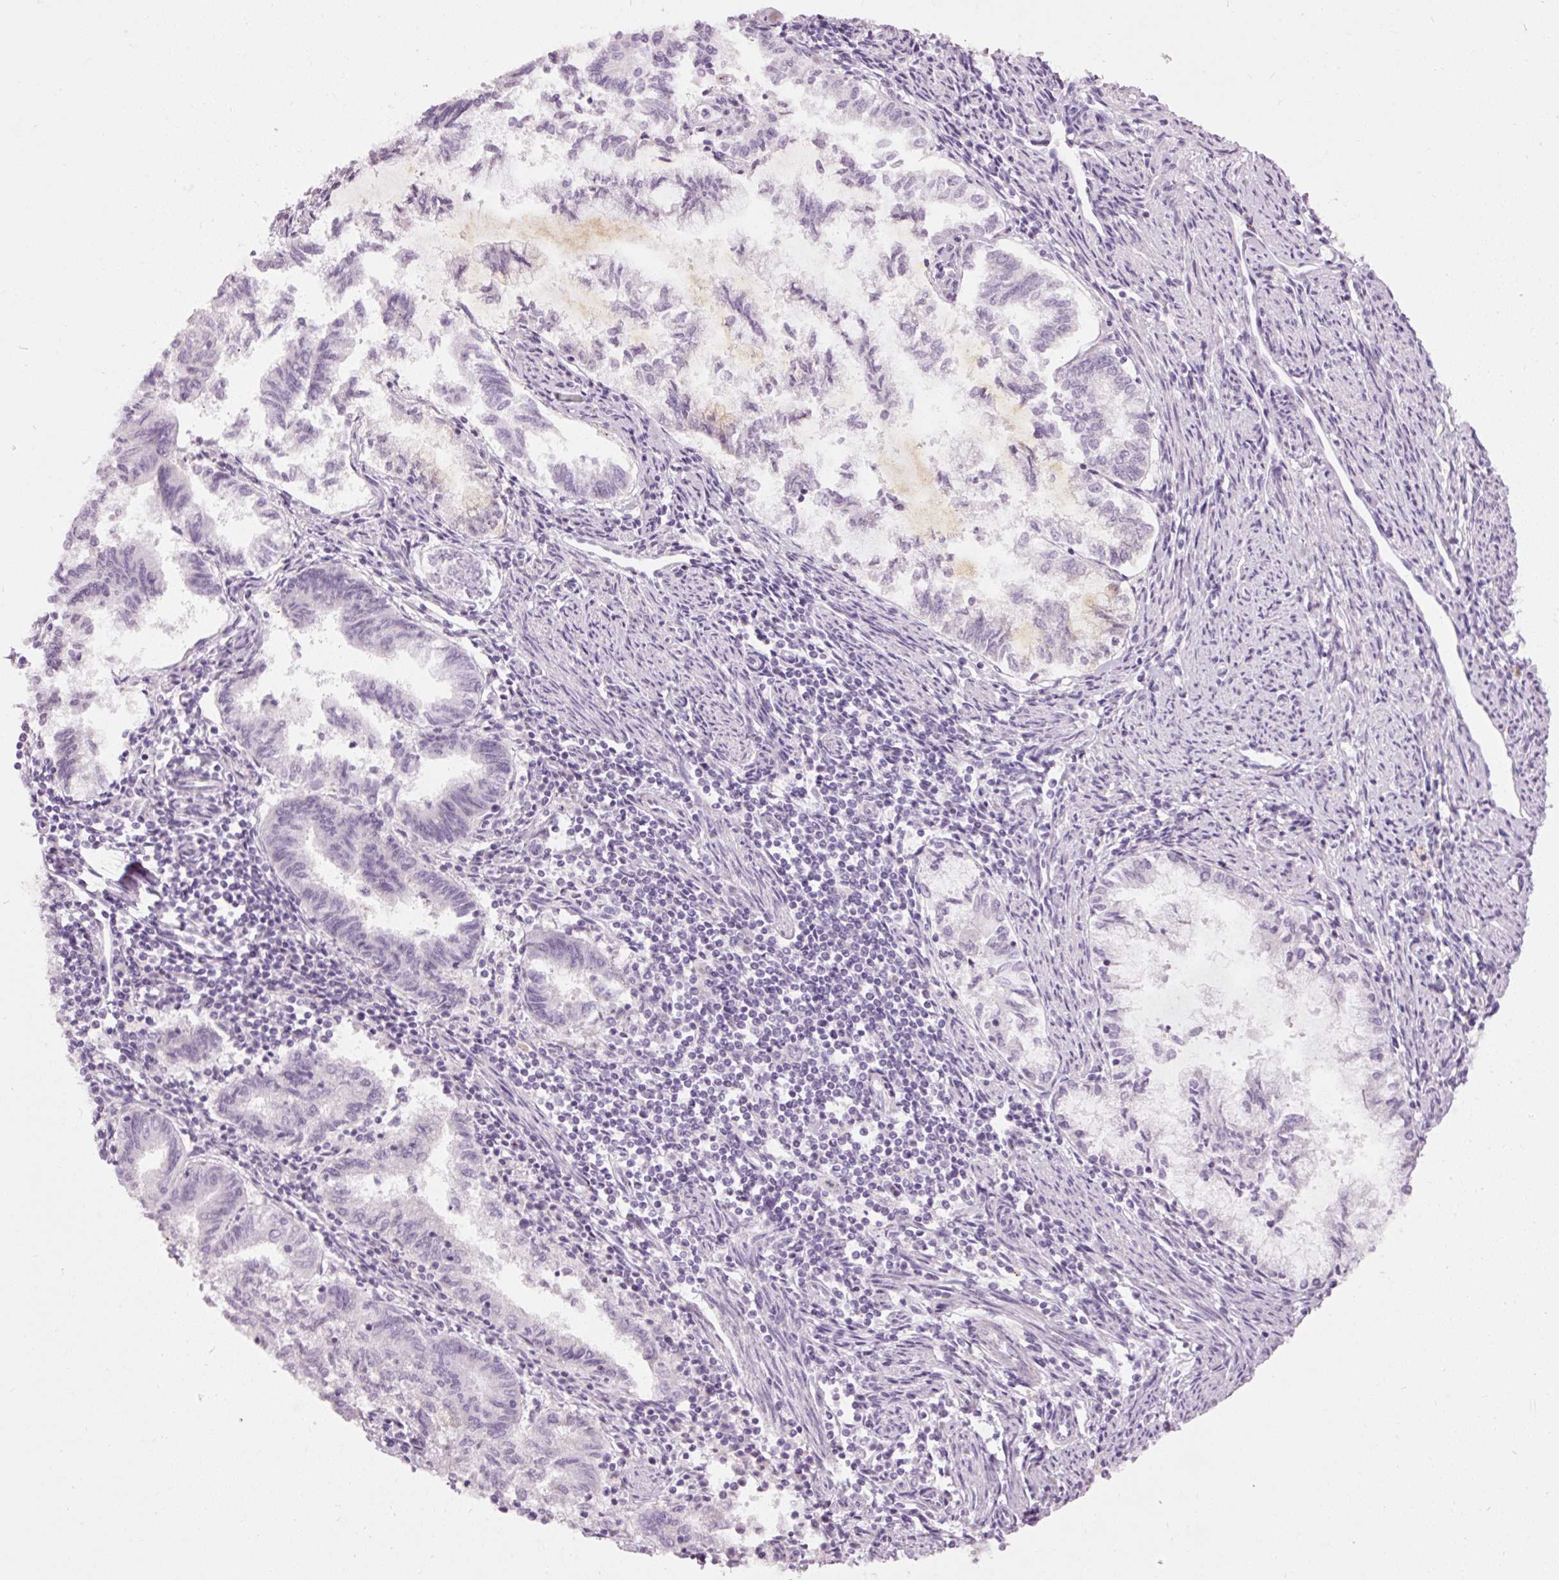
{"staining": {"intensity": "negative", "quantity": "none", "location": "none"}, "tissue": "endometrial cancer", "cell_type": "Tumor cells", "image_type": "cancer", "snomed": [{"axis": "morphology", "description": "Adenocarcinoma, NOS"}, {"axis": "topography", "description": "Endometrium"}], "caption": "The micrograph displays no staining of tumor cells in adenocarcinoma (endometrial).", "gene": "MUC5AC", "patient": {"sex": "female", "age": 79}}